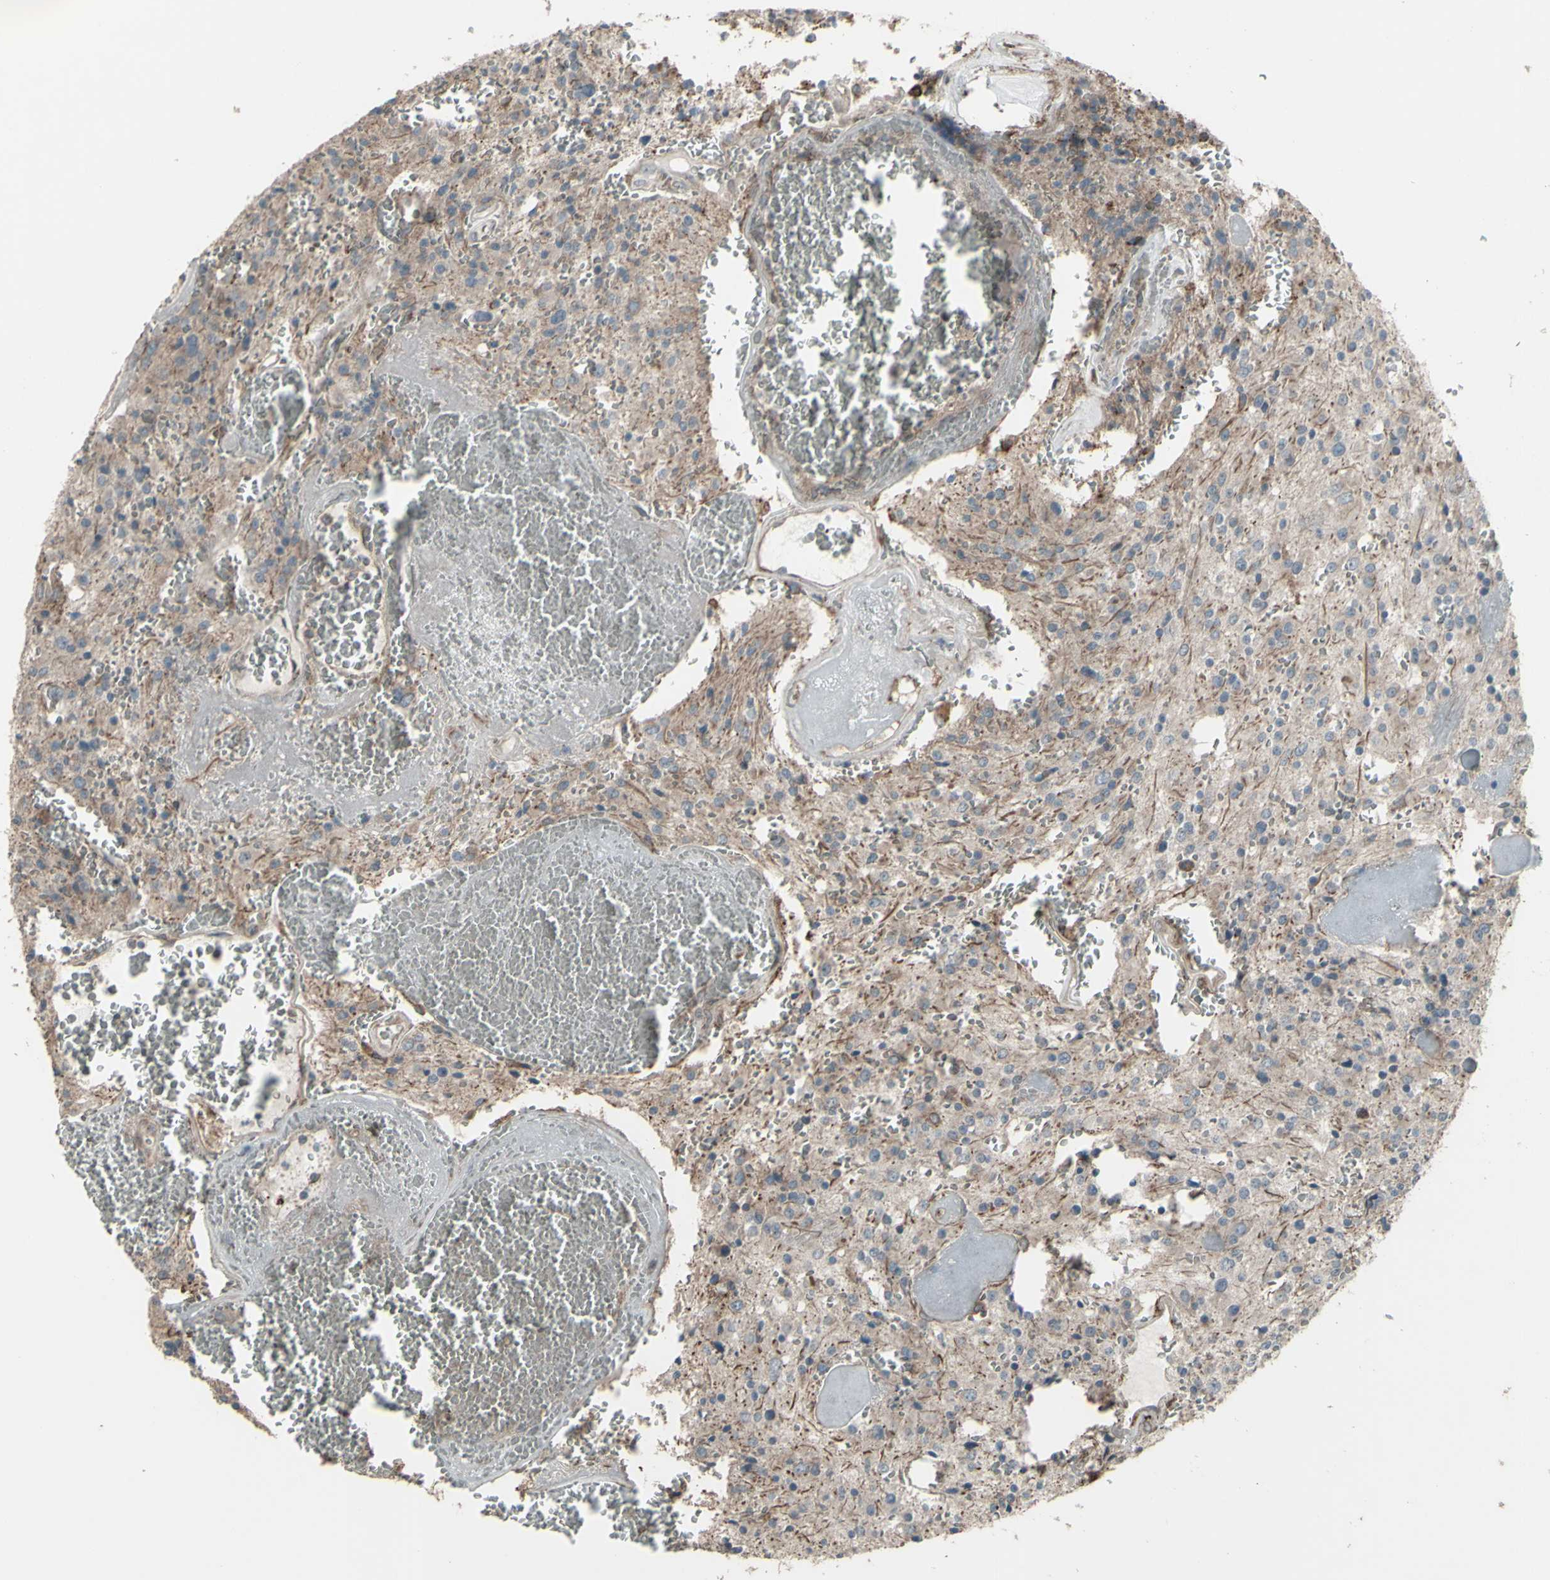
{"staining": {"intensity": "negative", "quantity": "none", "location": "none"}, "tissue": "glioma", "cell_type": "Tumor cells", "image_type": "cancer", "snomed": [{"axis": "morphology", "description": "Glioma, malignant, Low grade"}, {"axis": "topography", "description": "Brain"}], "caption": "The immunohistochemistry histopathology image has no significant expression in tumor cells of glioma tissue. Brightfield microscopy of immunohistochemistry (IHC) stained with DAB (brown) and hematoxylin (blue), captured at high magnification.", "gene": "SMO", "patient": {"sex": "male", "age": 58}}